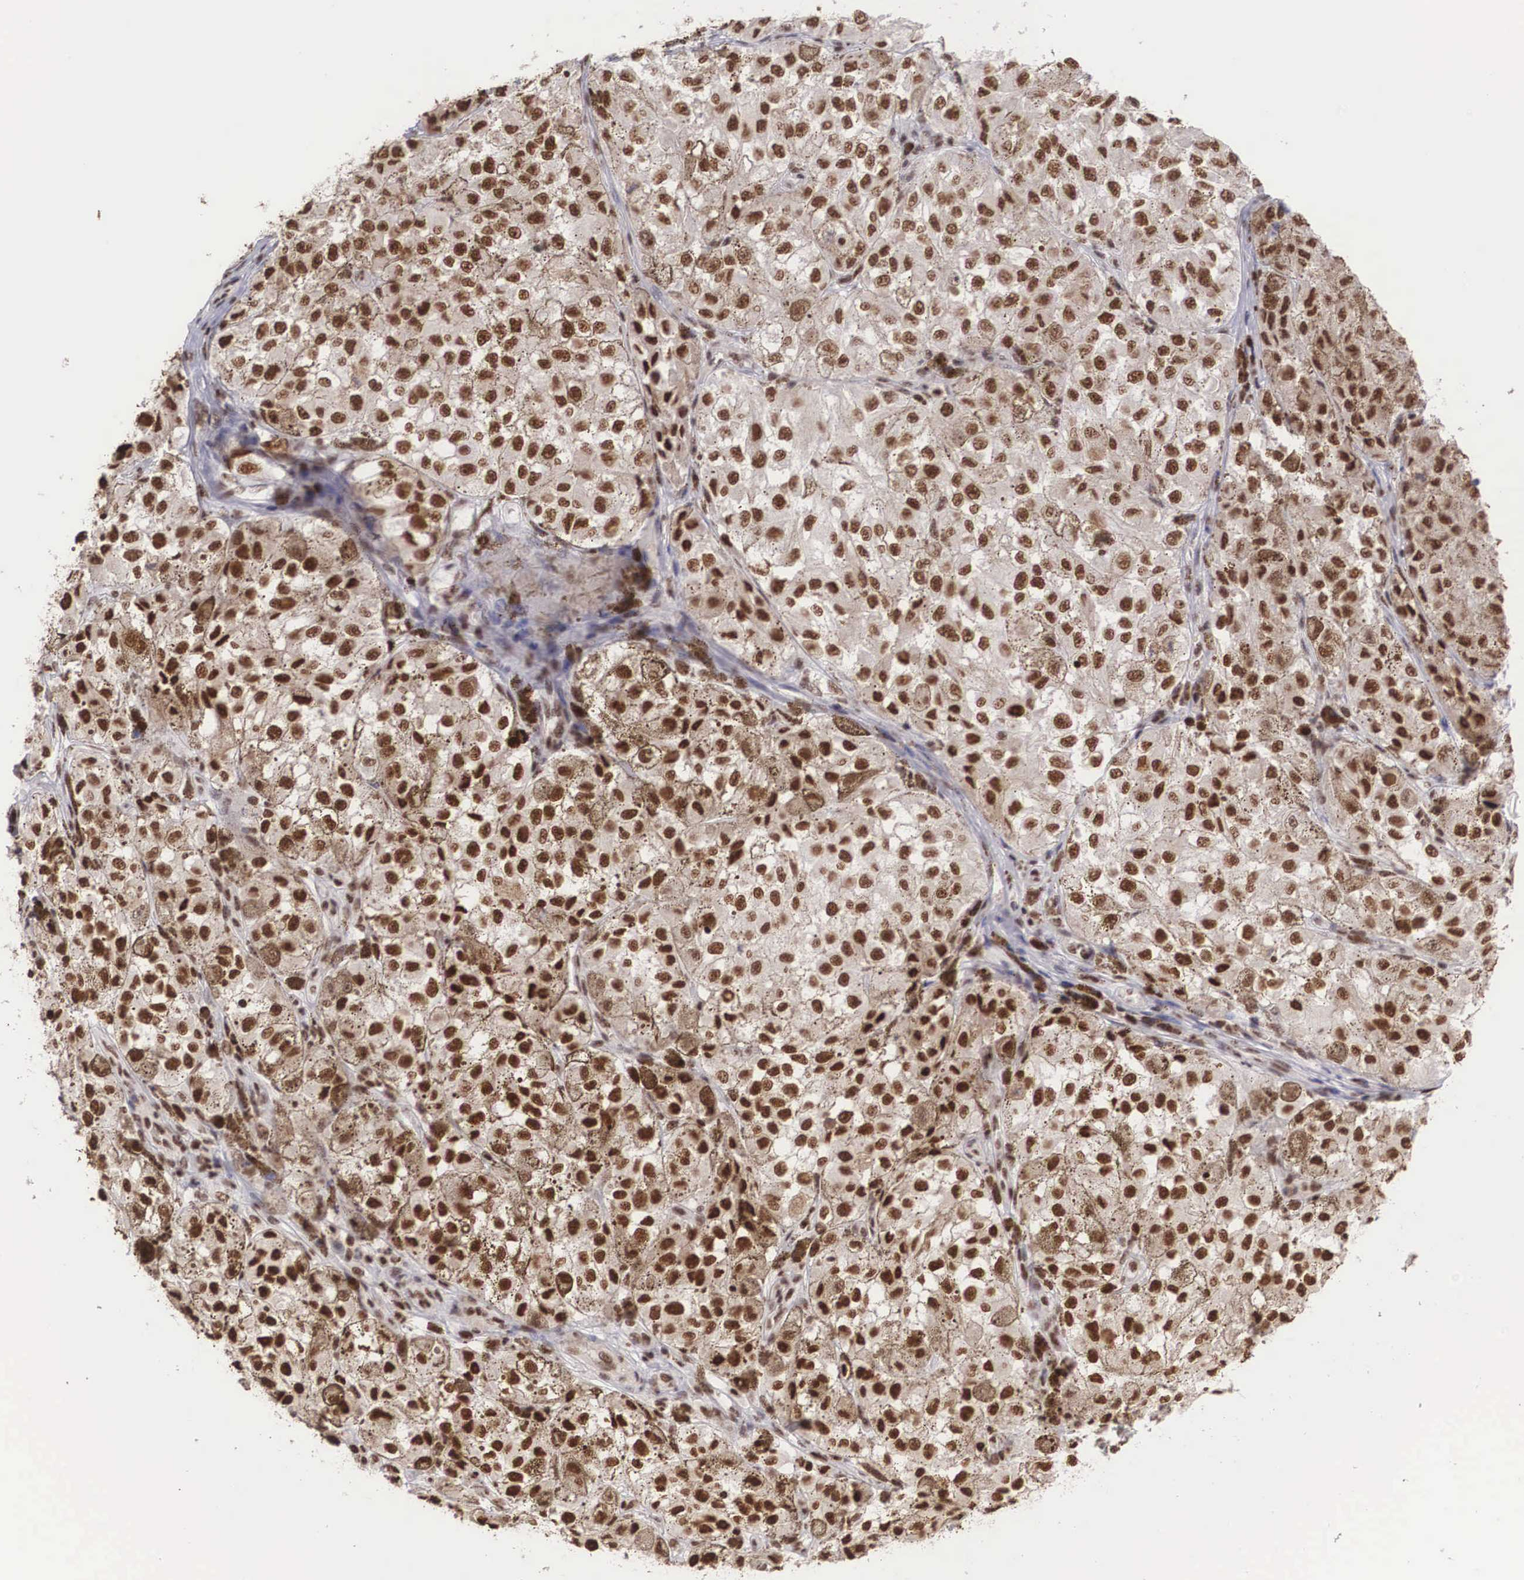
{"staining": {"intensity": "strong", "quantity": ">75%", "location": "nuclear"}, "tissue": "melanoma", "cell_type": "Tumor cells", "image_type": "cancer", "snomed": [{"axis": "morphology", "description": "Malignant melanoma, NOS"}, {"axis": "topography", "description": "Skin"}], "caption": "Tumor cells show high levels of strong nuclear staining in approximately >75% of cells in malignant melanoma. The protein of interest is shown in brown color, while the nuclei are stained blue.", "gene": "HTATSF1", "patient": {"sex": "male", "age": 67}}